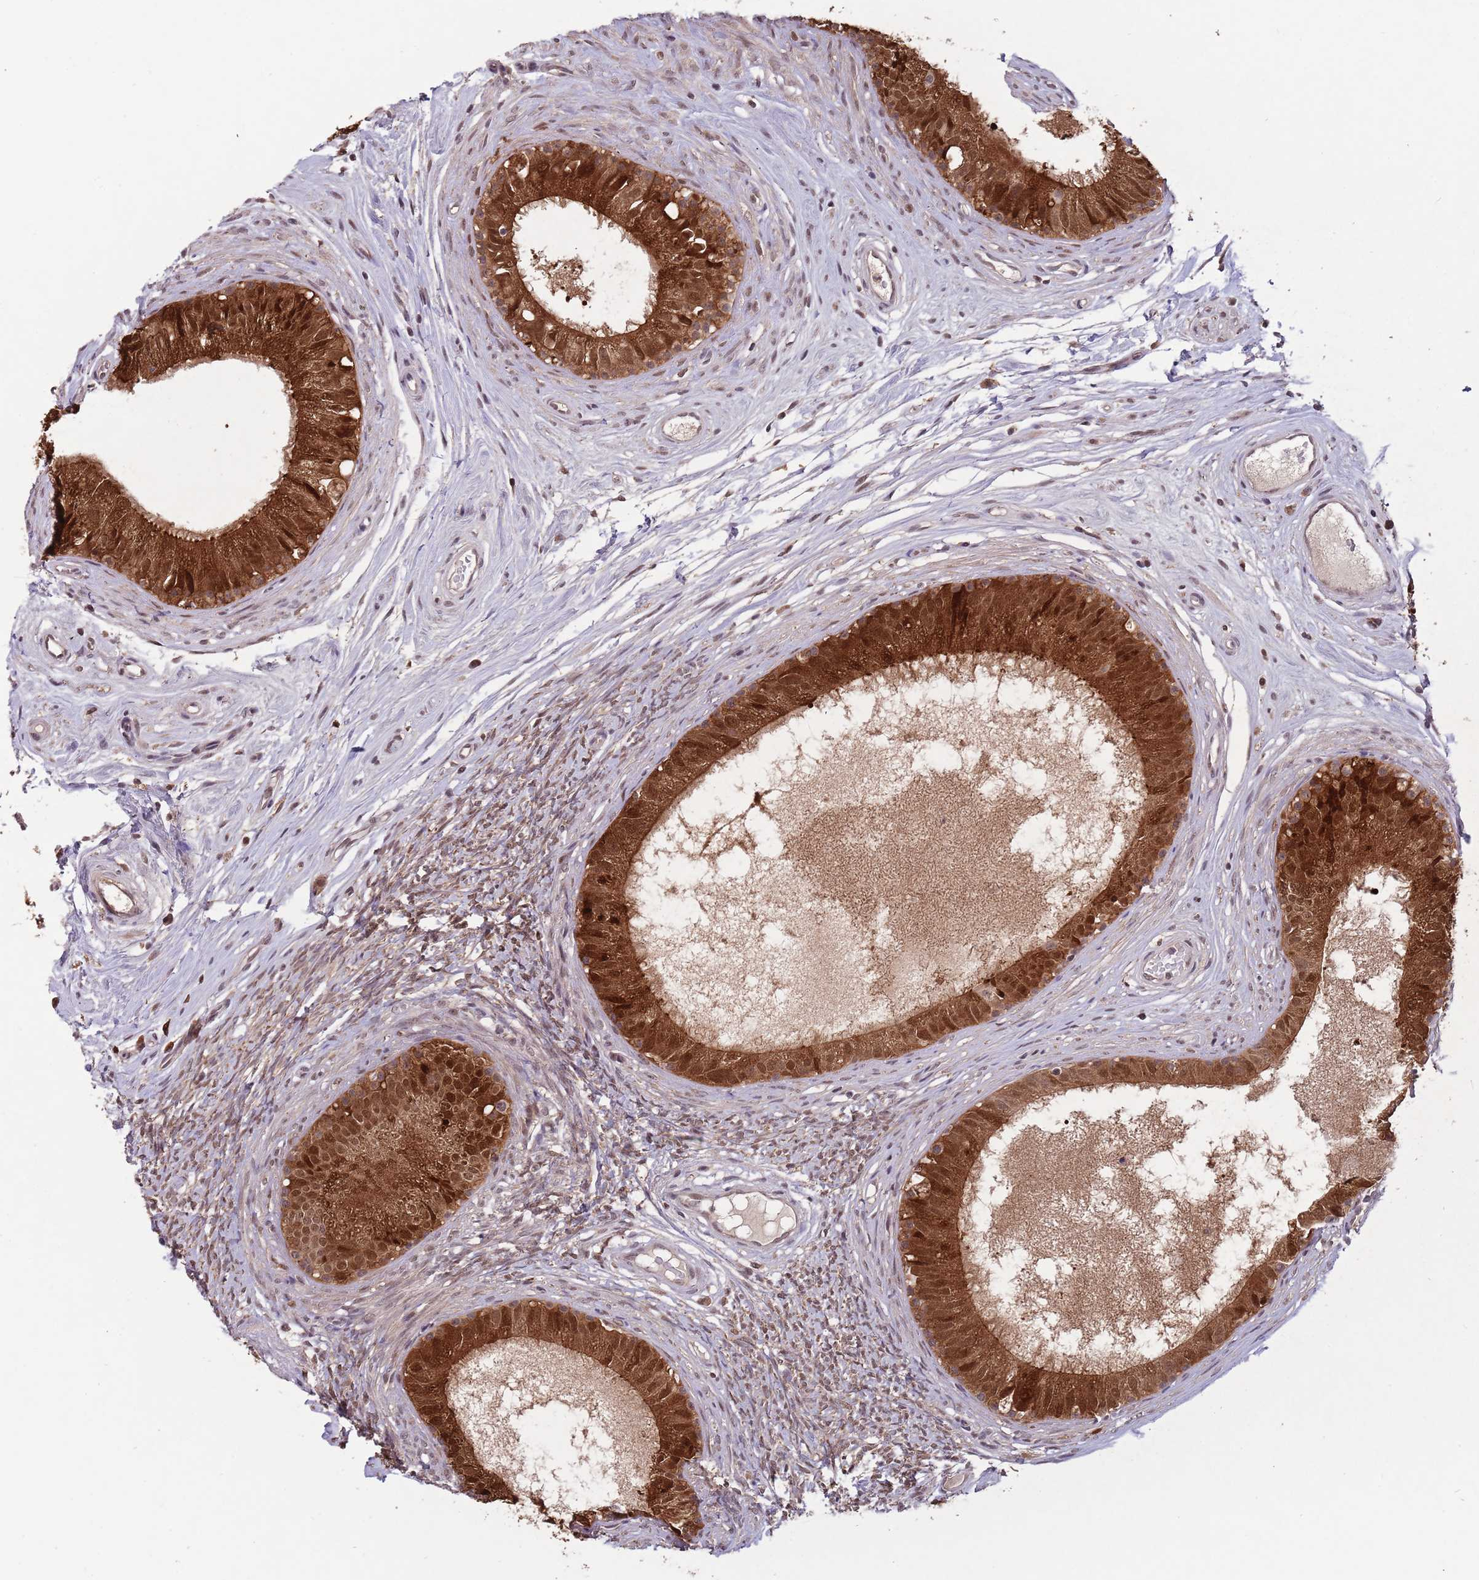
{"staining": {"intensity": "strong", "quantity": ">75%", "location": "cytoplasmic/membranous,nuclear"}, "tissue": "epididymis", "cell_type": "Glandular cells", "image_type": "normal", "snomed": [{"axis": "morphology", "description": "Normal tissue, NOS"}, {"axis": "topography", "description": "Epididymis"}], "caption": "Protein positivity by immunohistochemistry demonstrates strong cytoplasmic/membranous,nuclear expression in approximately >75% of glandular cells in normal epididymis. (Brightfield microscopy of DAB IHC at high magnification).", "gene": "ZNF639", "patient": {"sex": "male", "age": 74}}